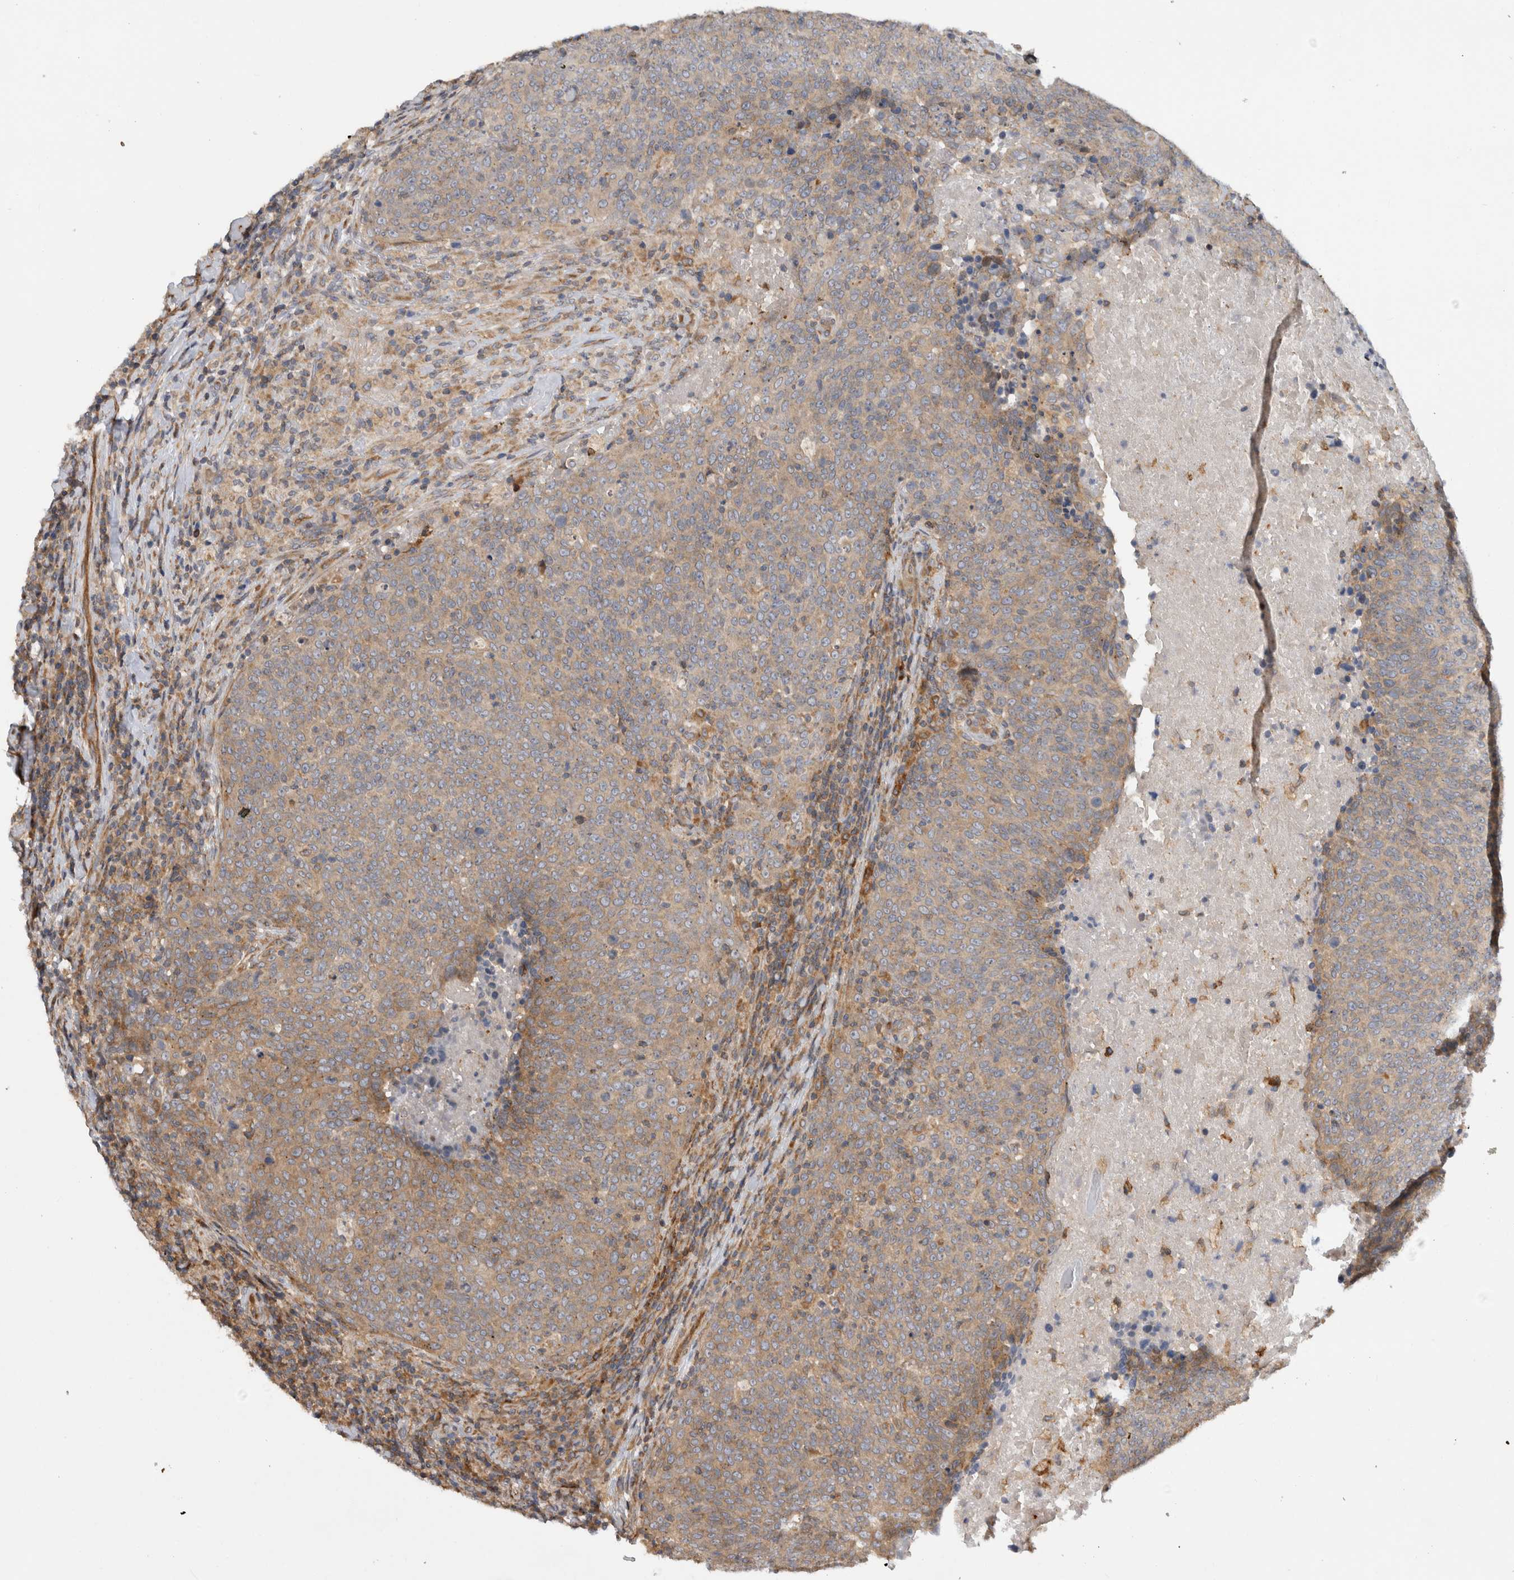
{"staining": {"intensity": "moderate", "quantity": ">75%", "location": "cytoplasmic/membranous"}, "tissue": "head and neck cancer", "cell_type": "Tumor cells", "image_type": "cancer", "snomed": [{"axis": "morphology", "description": "Squamous cell carcinoma, NOS"}, {"axis": "morphology", "description": "Squamous cell carcinoma, metastatic, NOS"}, {"axis": "topography", "description": "Lymph node"}, {"axis": "topography", "description": "Head-Neck"}], "caption": "Protein expression analysis of human head and neck metastatic squamous cell carcinoma reveals moderate cytoplasmic/membranous staining in about >75% of tumor cells.", "gene": "PARP6", "patient": {"sex": "male", "age": 62}}